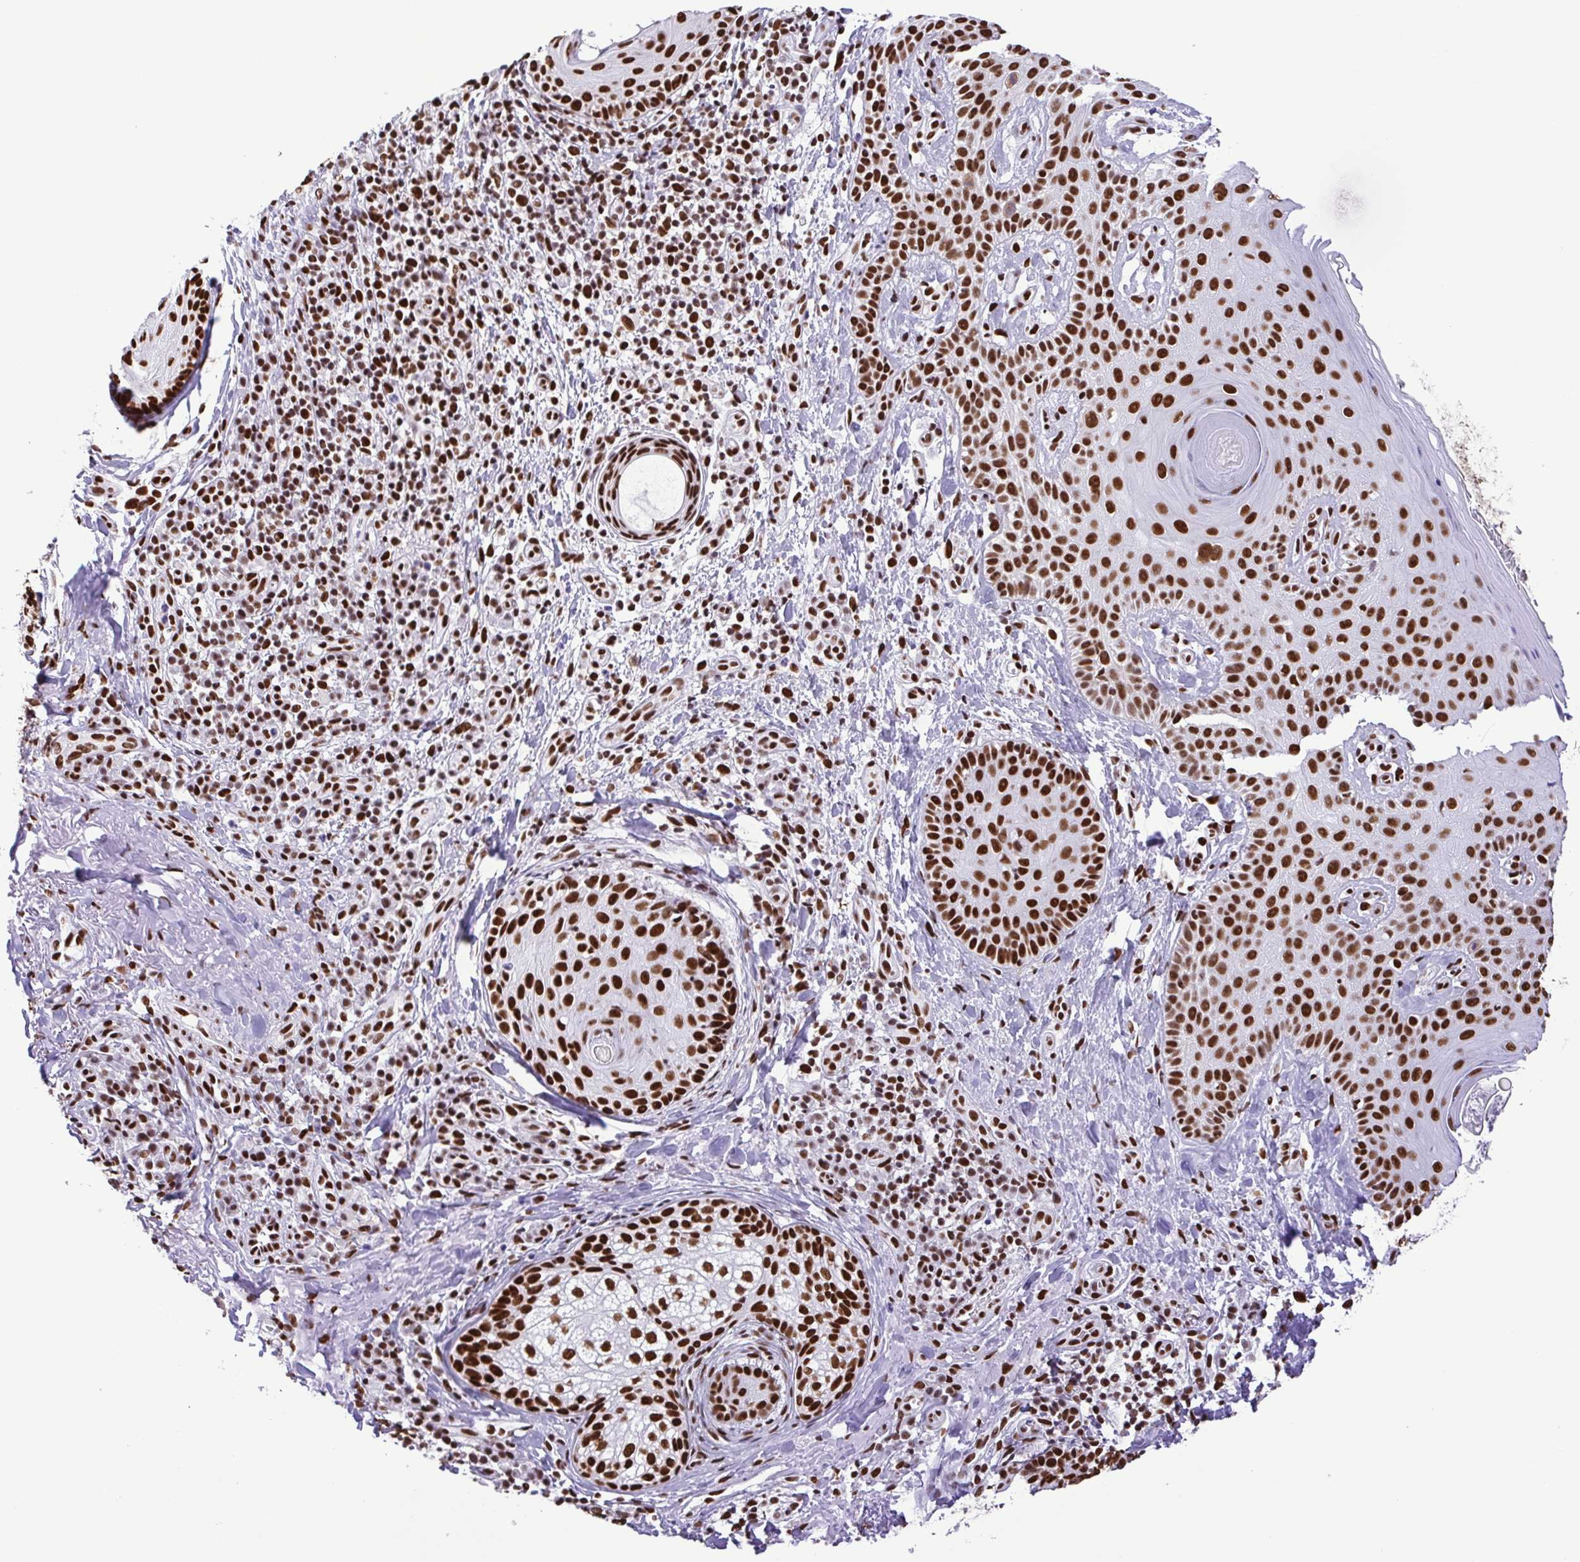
{"staining": {"intensity": "strong", "quantity": ">75%", "location": "nuclear"}, "tissue": "skin cancer", "cell_type": "Tumor cells", "image_type": "cancer", "snomed": [{"axis": "morphology", "description": "Basal cell carcinoma"}, {"axis": "topography", "description": "Skin"}], "caption": "This photomicrograph displays skin cancer stained with immunohistochemistry (IHC) to label a protein in brown. The nuclear of tumor cells show strong positivity for the protein. Nuclei are counter-stained blue.", "gene": "TRIM28", "patient": {"sex": "male", "age": 65}}